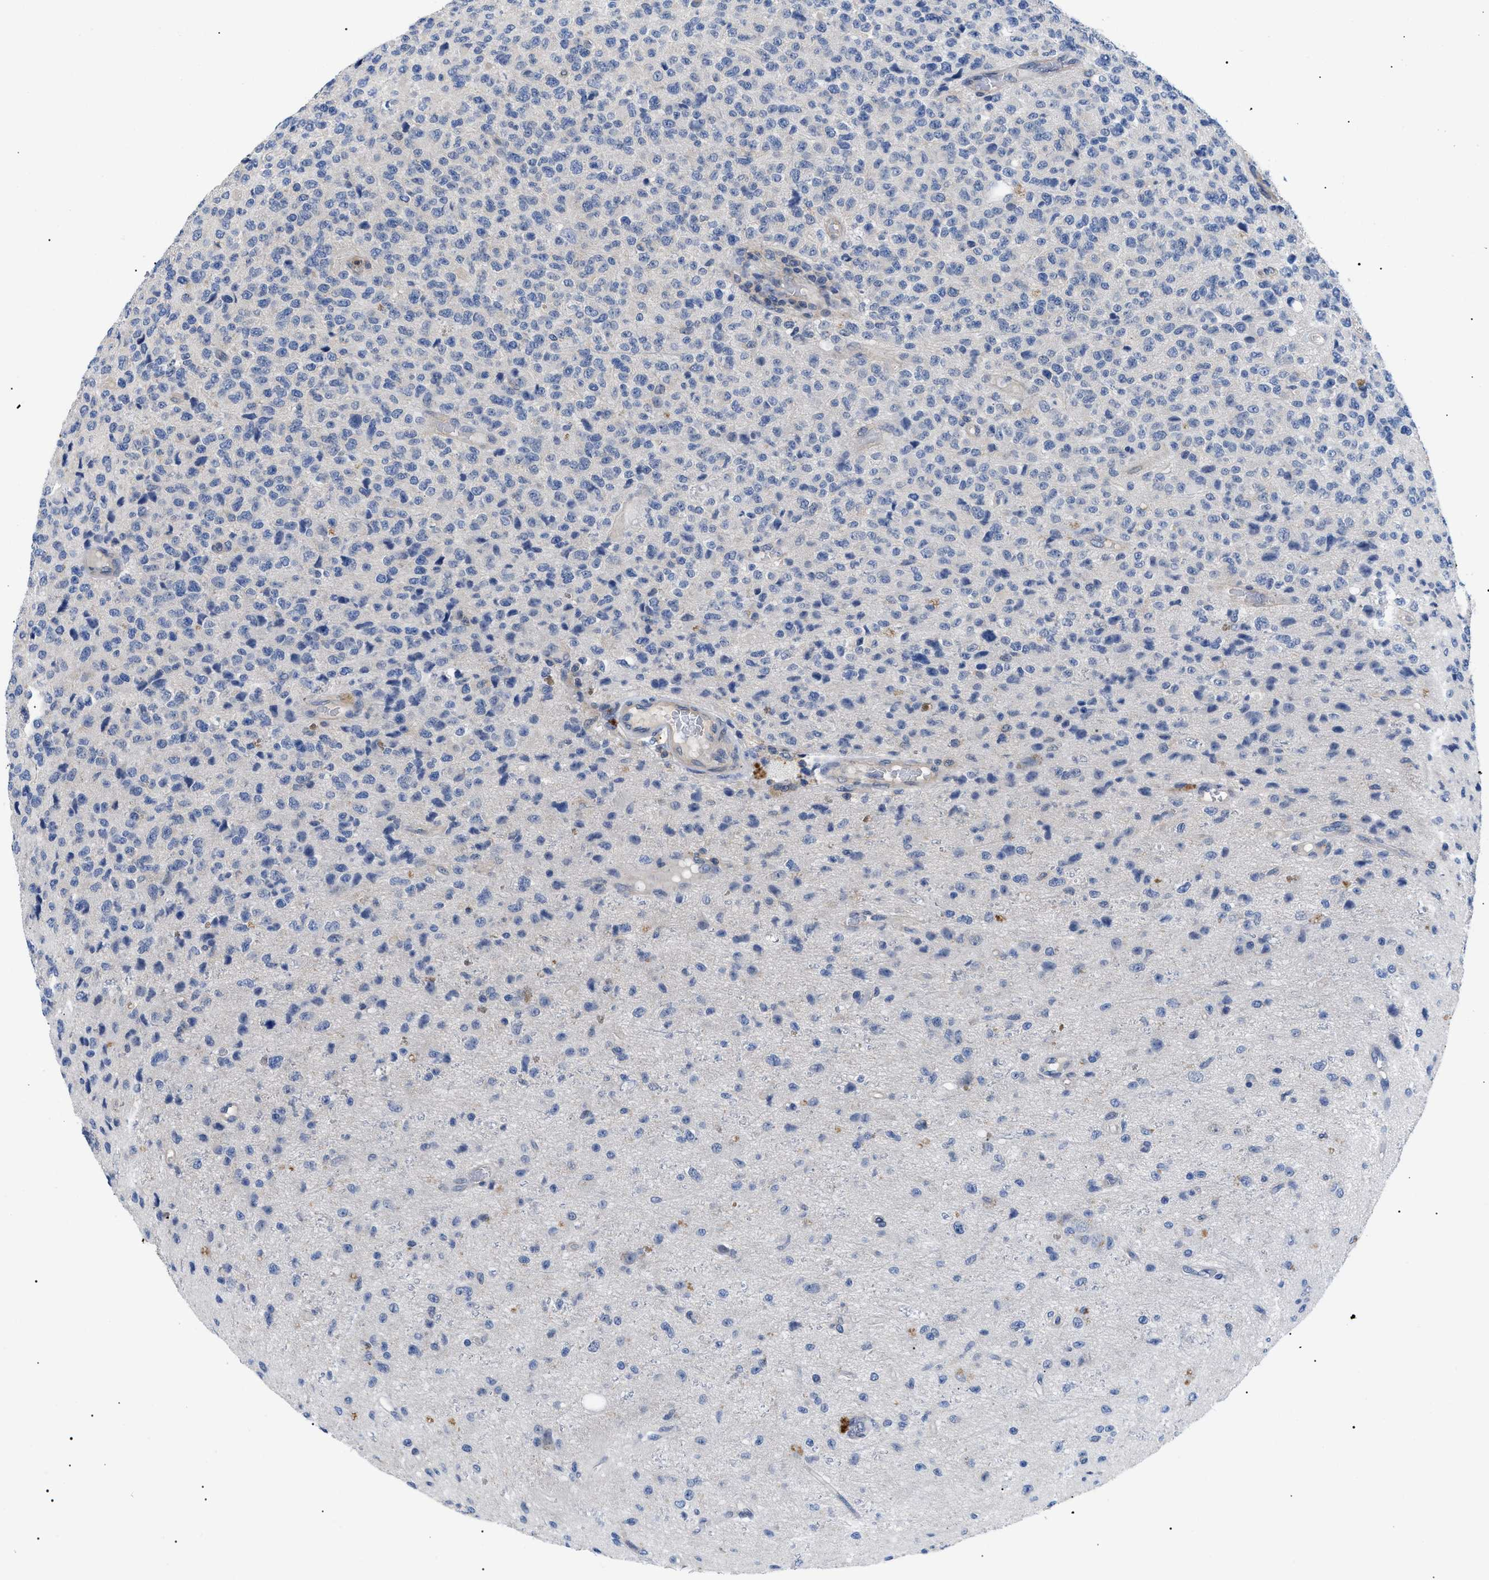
{"staining": {"intensity": "negative", "quantity": "none", "location": "none"}, "tissue": "glioma", "cell_type": "Tumor cells", "image_type": "cancer", "snomed": [{"axis": "morphology", "description": "Glioma, malignant, High grade"}, {"axis": "topography", "description": "pancreas cauda"}], "caption": "Photomicrograph shows no significant protein positivity in tumor cells of glioma. The staining is performed using DAB brown chromogen with nuclei counter-stained in using hematoxylin.", "gene": "RIPK1", "patient": {"sex": "male", "age": 60}}